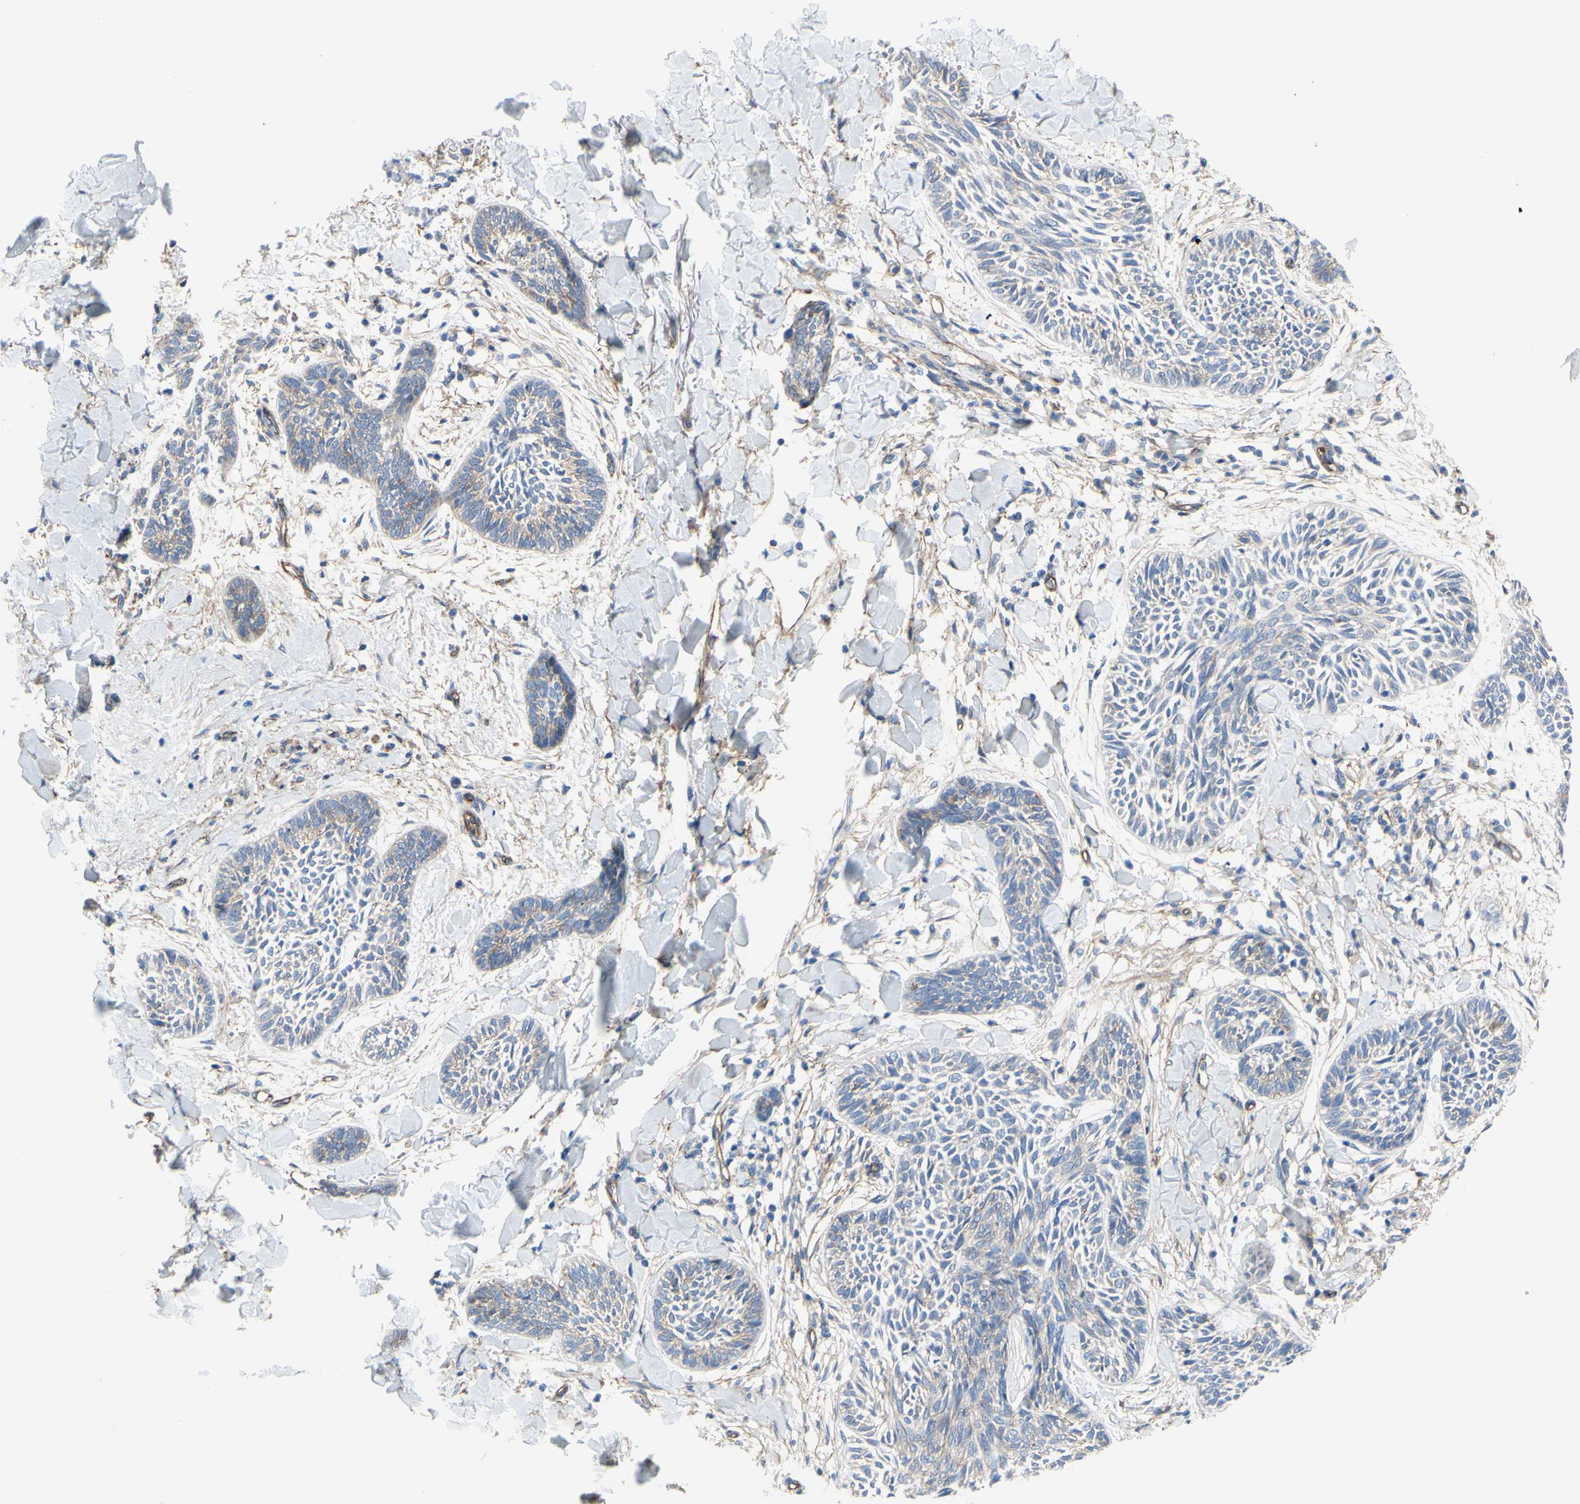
{"staining": {"intensity": "weak", "quantity": ">75%", "location": "cytoplasmic/membranous"}, "tissue": "skin cancer", "cell_type": "Tumor cells", "image_type": "cancer", "snomed": [{"axis": "morphology", "description": "Papilloma, NOS"}, {"axis": "morphology", "description": "Basal cell carcinoma"}, {"axis": "topography", "description": "Skin"}], "caption": "Immunohistochemical staining of human skin cancer (papilloma) exhibits weak cytoplasmic/membranous protein positivity in approximately >75% of tumor cells.", "gene": "TPBG", "patient": {"sex": "male", "age": 87}}